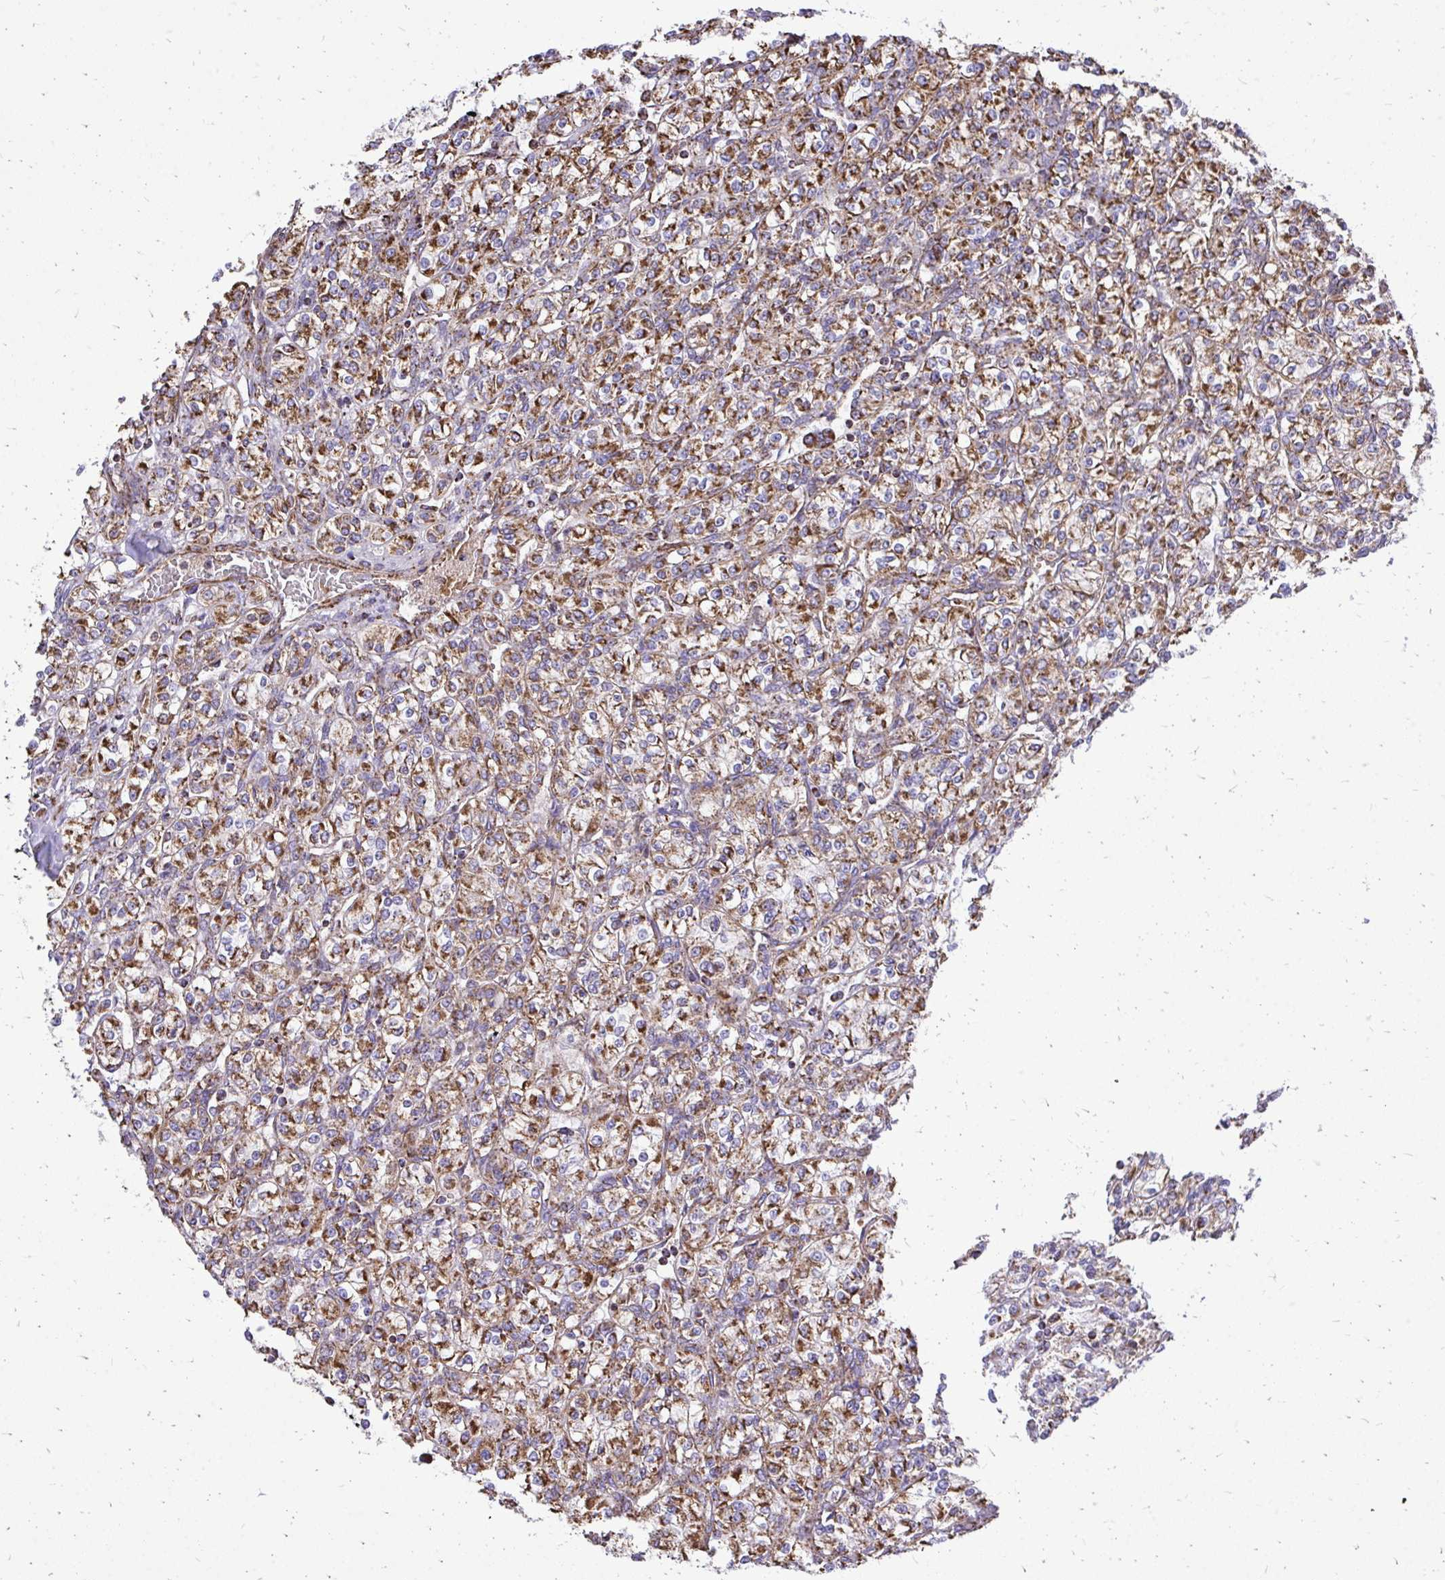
{"staining": {"intensity": "moderate", "quantity": ">75%", "location": "cytoplasmic/membranous"}, "tissue": "renal cancer", "cell_type": "Tumor cells", "image_type": "cancer", "snomed": [{"axis": "morphology", "description": "Adenocarcinoma, NOS"}, {"axis": "topography", "description": "Kidney"}], "caption": "The histopathology image demonstrates immunohistochemical staining of renal cancer (adenocarcinoma). There is moderate cytoplasmic/membranous positivity is present in approximately >75% of tumor cells. (DAB (3,3'-diaminobenzidine) = brown stain, brightfield microscopy at high magnification).", "gene": "UBE2C", "patient": {"sex": "male", "age": 77}}